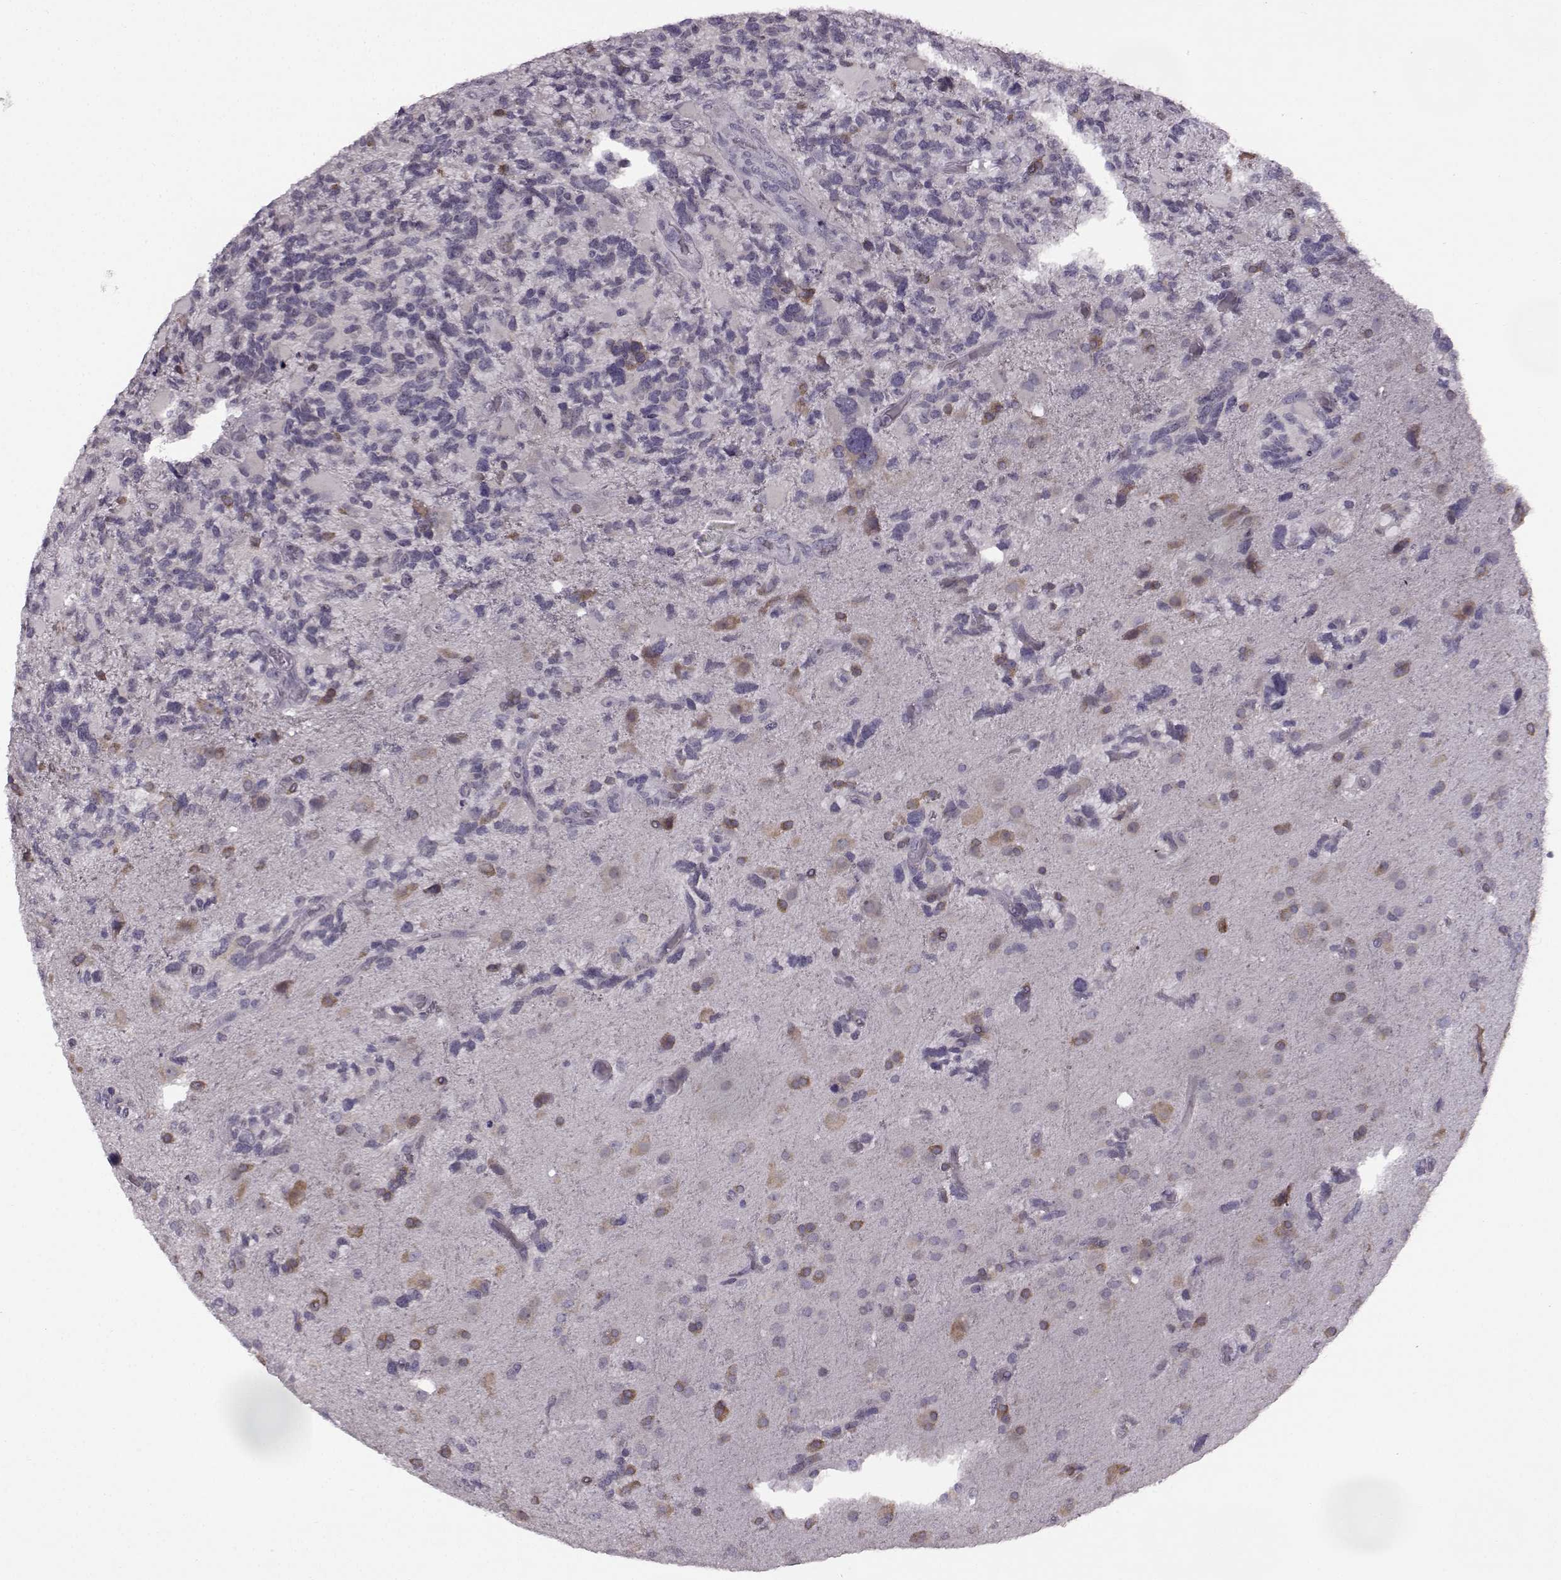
{"staining": {"intensity": "negative", "quantity": "none", "location": "none"}, "tissue": "glioma", "cell_type": "Tumor cells", "image_type": "cancer", "snomed": [{"axis": "morphology", "description": "Glioma, malignant, High grade"}, {"axis": "topography", "description": "Brain"}], "caption": "Human malignant glioma (high-grade) stained for a protein using IHC exhibits no expression in tumor cells.", "gene": "SEMG2", "patient": {"sex": "female", "age": 71}}